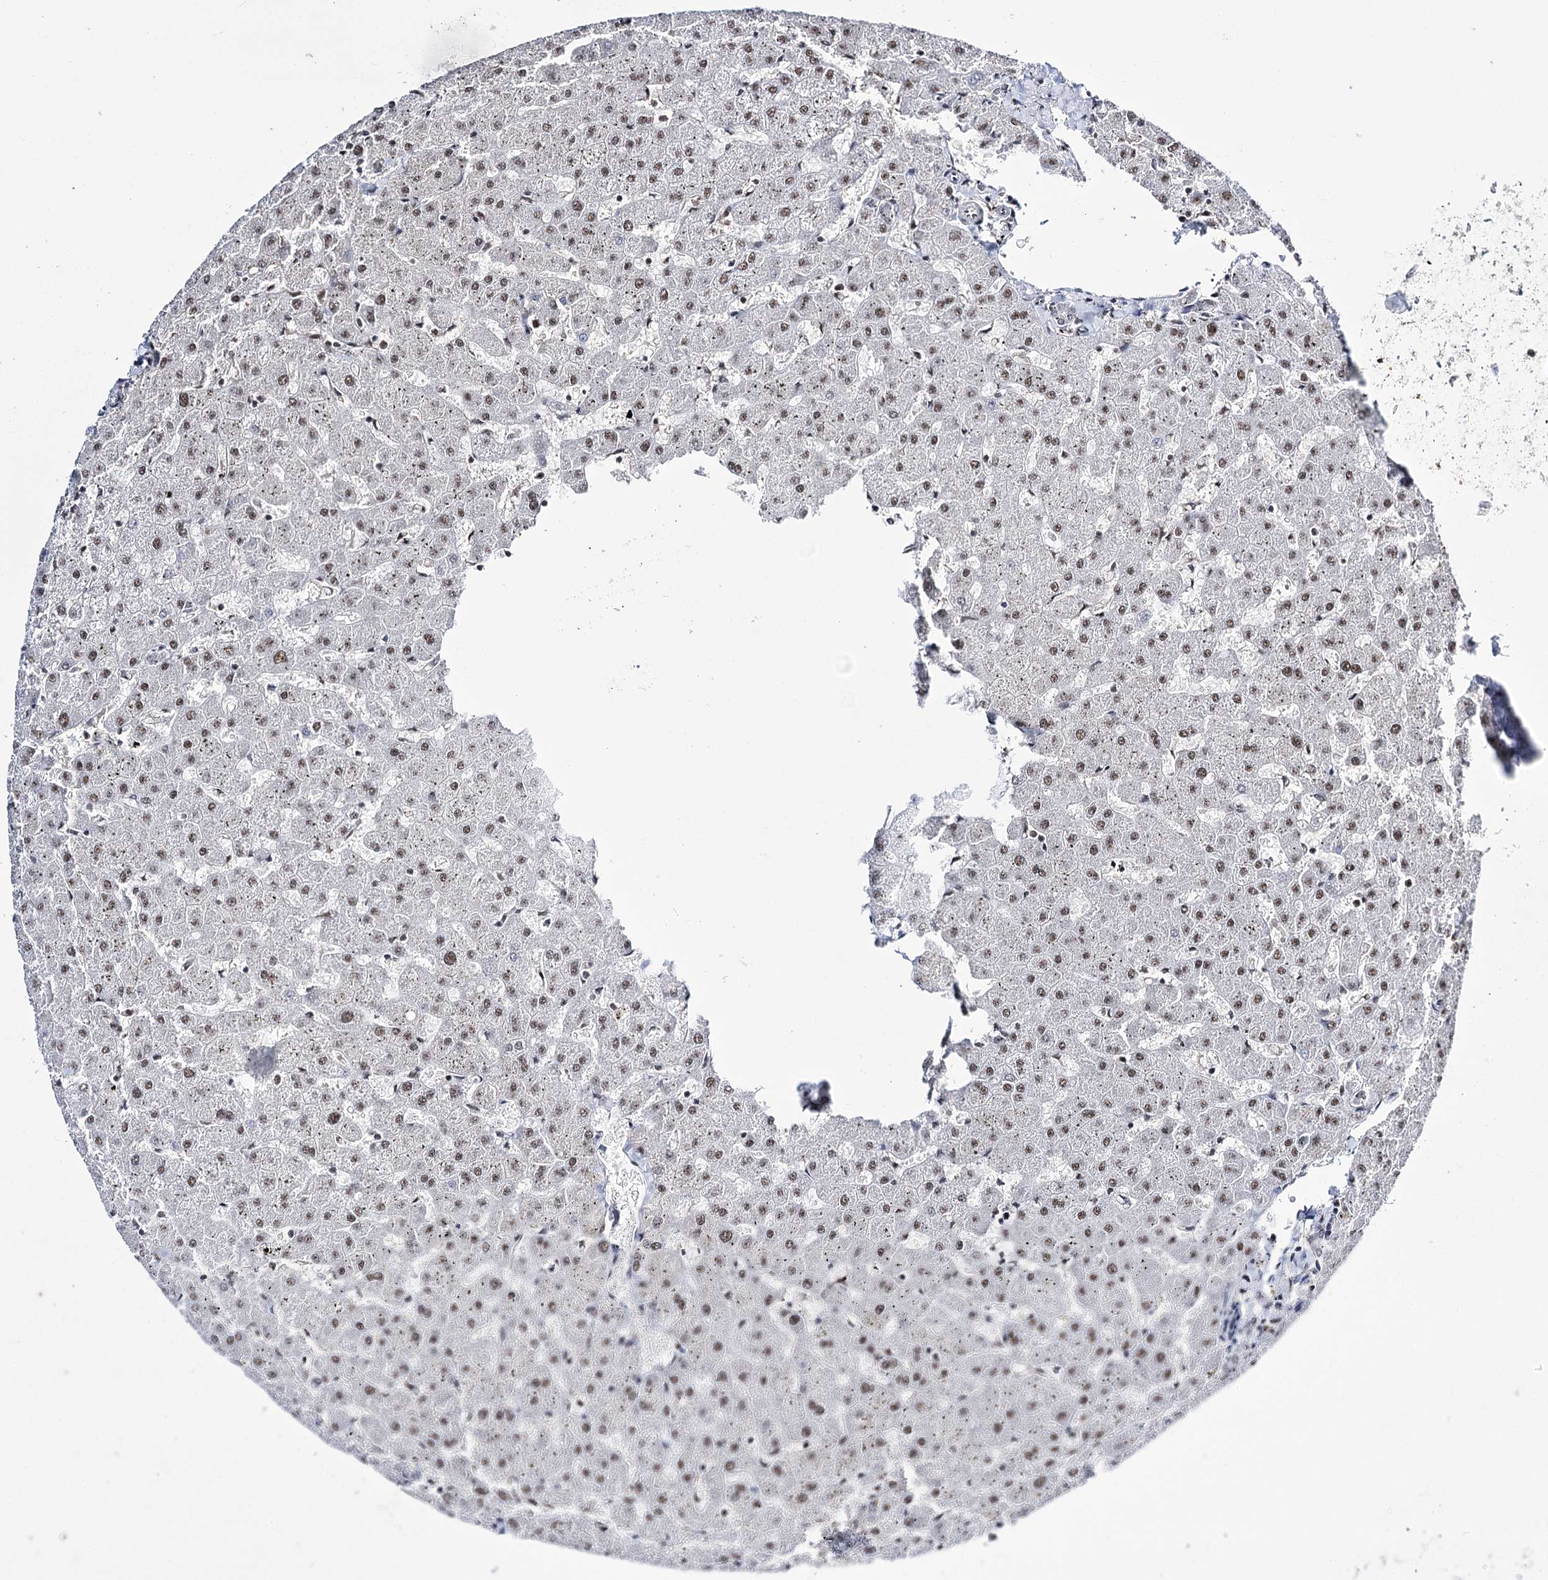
{"staining": {"intensity": "negative", "quantity": "none", "location": "none"}, "tissue": "liver", "cell_type": "Cholangiocytes", "image_type": "normal", "snomed": [{"axis": "morphology", "description": "Normal tissue, NOS"}, {"axis": "topography", "description": "Liver"}], "caption": "A photomicrograph of liver stained for a protein demonstrates no brown staining in cholangiocytes.", "gene": "PRPF40A", "patient": {"sex": "female", "age": 63}}